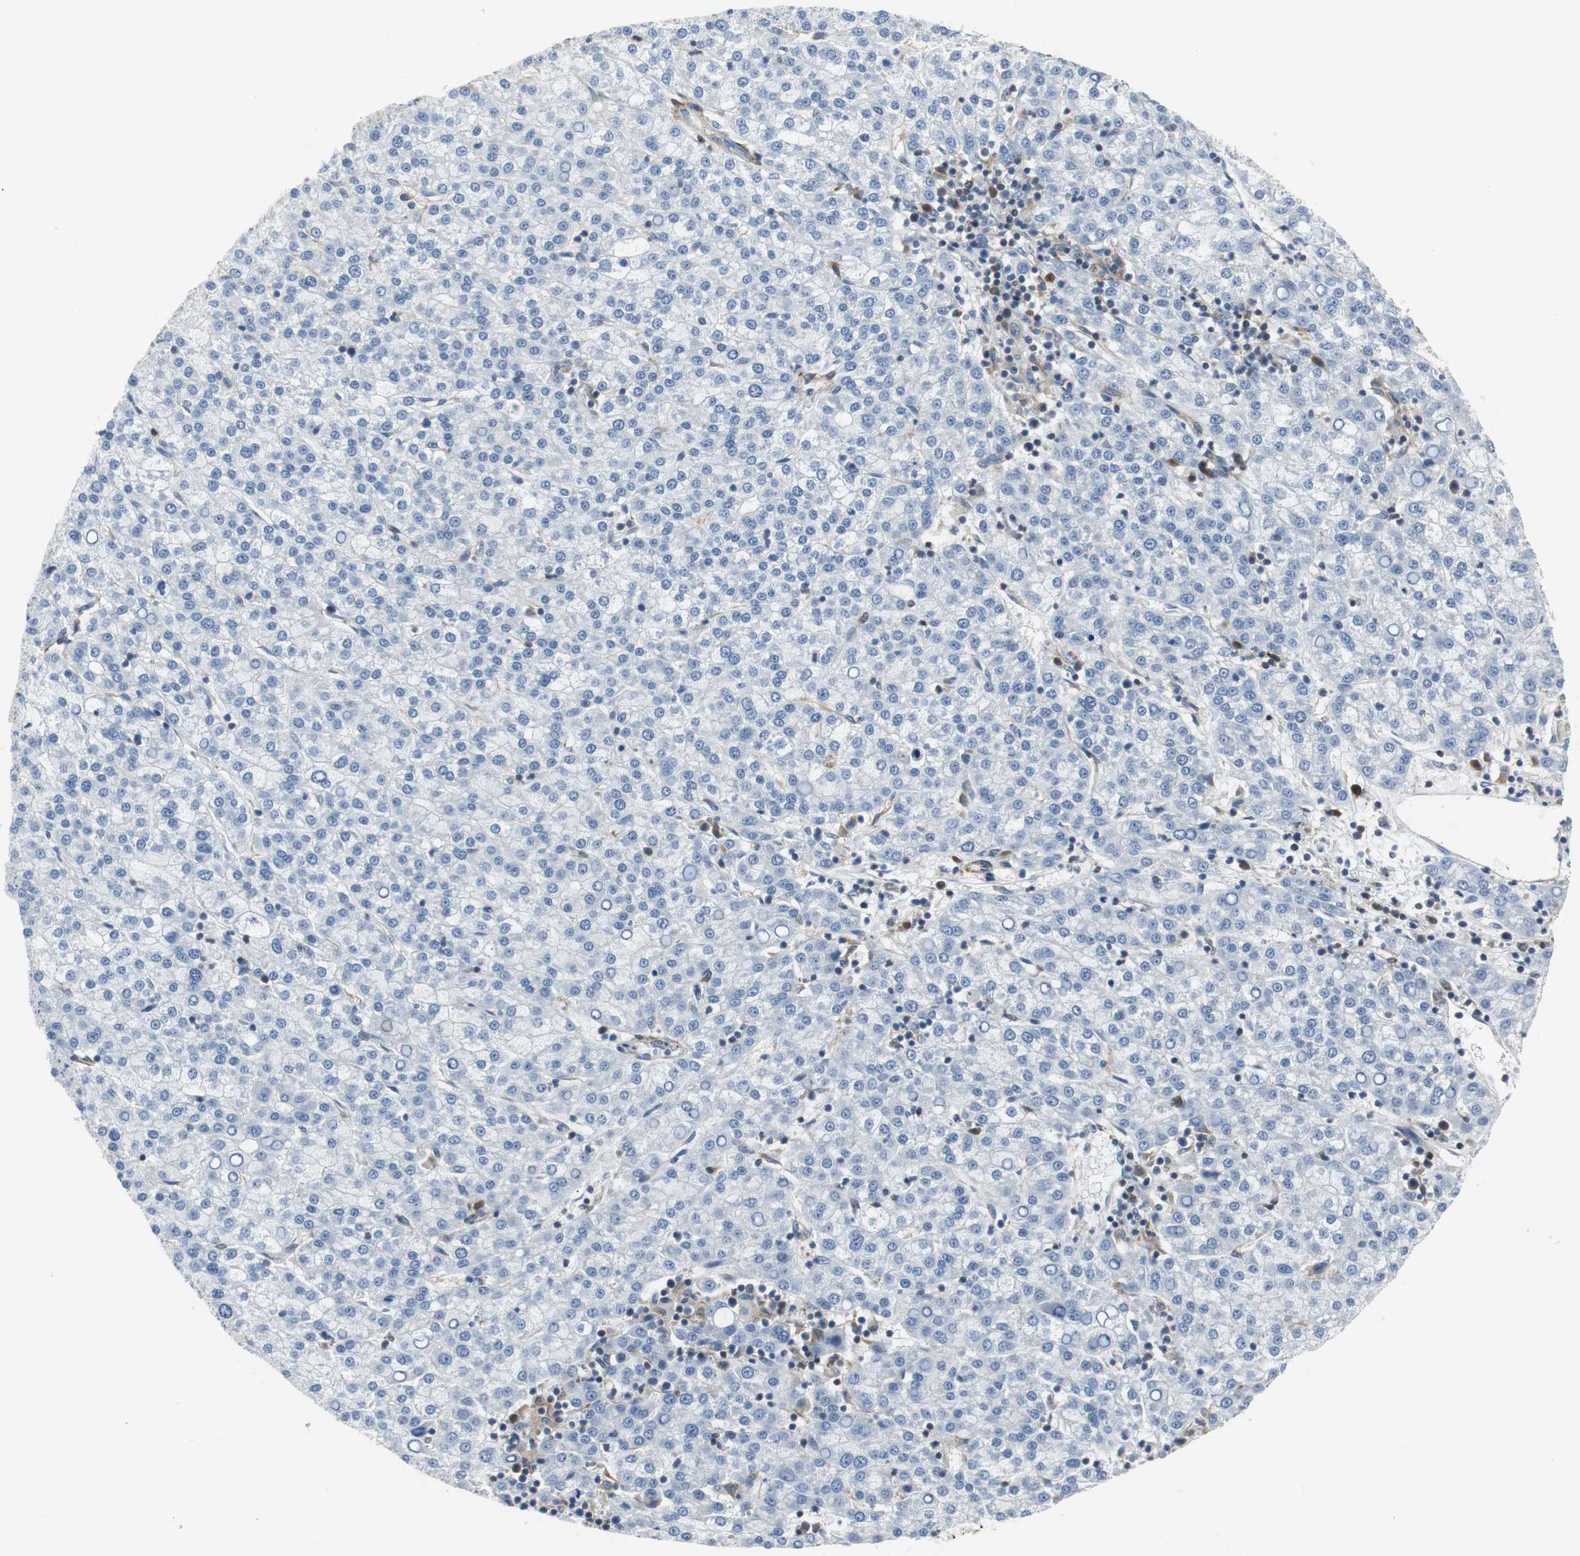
{"staining": {"intensity": "negative", "quantity": "none", "location": "none"}, "tissue": "liver cancer", "cell_type": "Tumor cells", "image_type": "cancer", "snomed": [{"axis": "morphology", "description": "Carcinoma, Hepatocellular, NOS"}, {"axis": "topography", "description": "Liver"}], "caption": "A micrograph of human liver cancer is negative for staining in tumor cells. Nuclei are stained in blue.", "gene": "GYS1", "patient": {"sex": "female", "age": 58}}